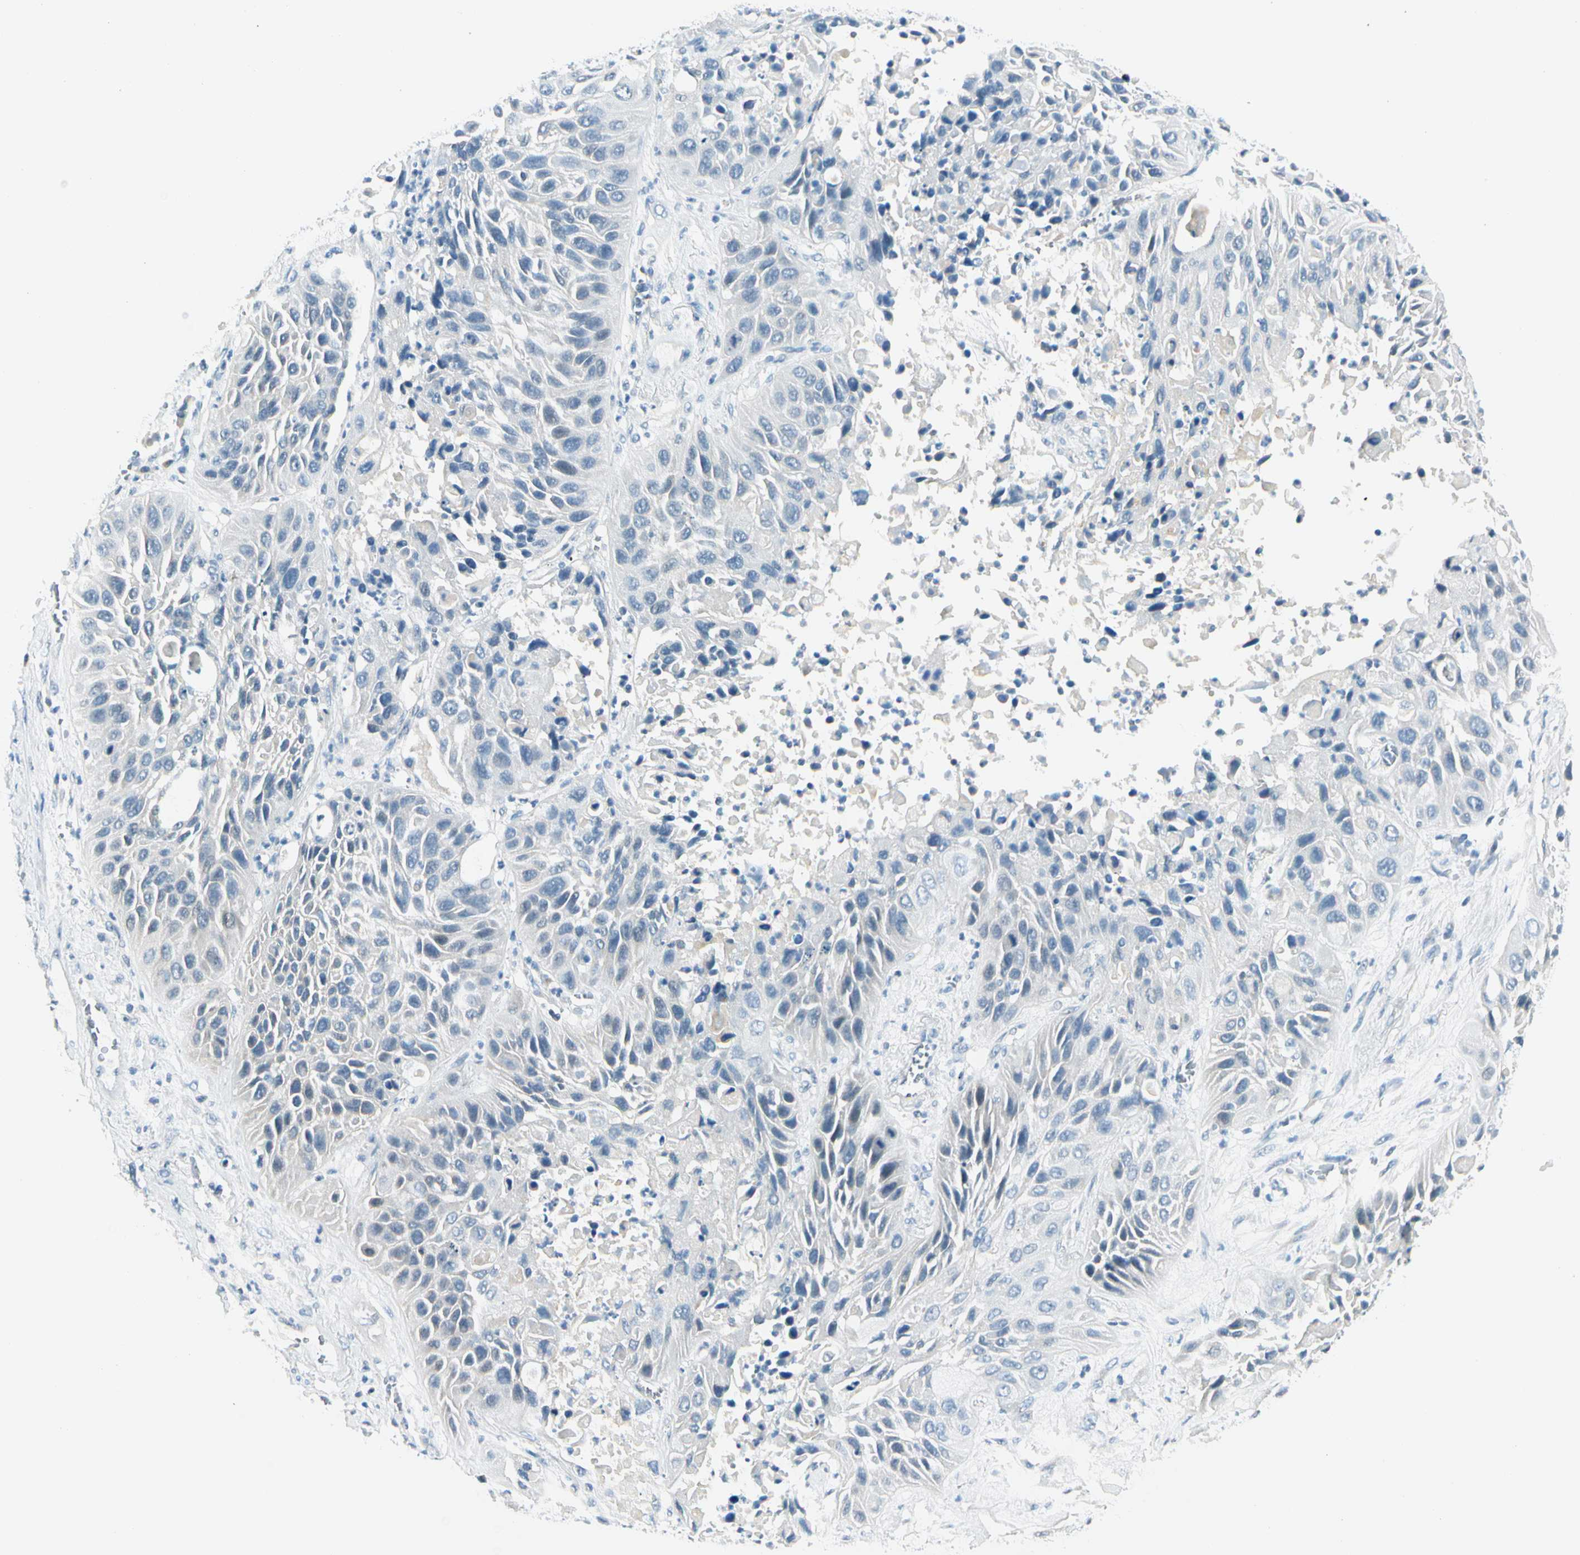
{"staining": {"intensity": "negative", "quantity": "none", "location": "none"}, "tissue": "lung cancer", "cell_type": "Tumor cells", "image_type": "cancer", "snomed": [{"axis": "morphology", "description": "Squamous cell carcinoma, NOS"}, {"axis": "topography", "description": "Lung"}], "caption": "Protein analysis of lung cancer reveals no significant expression in tumor cells.", "gene": "ZSCAN1", "patient": {"sex": "female", "age": 76}}